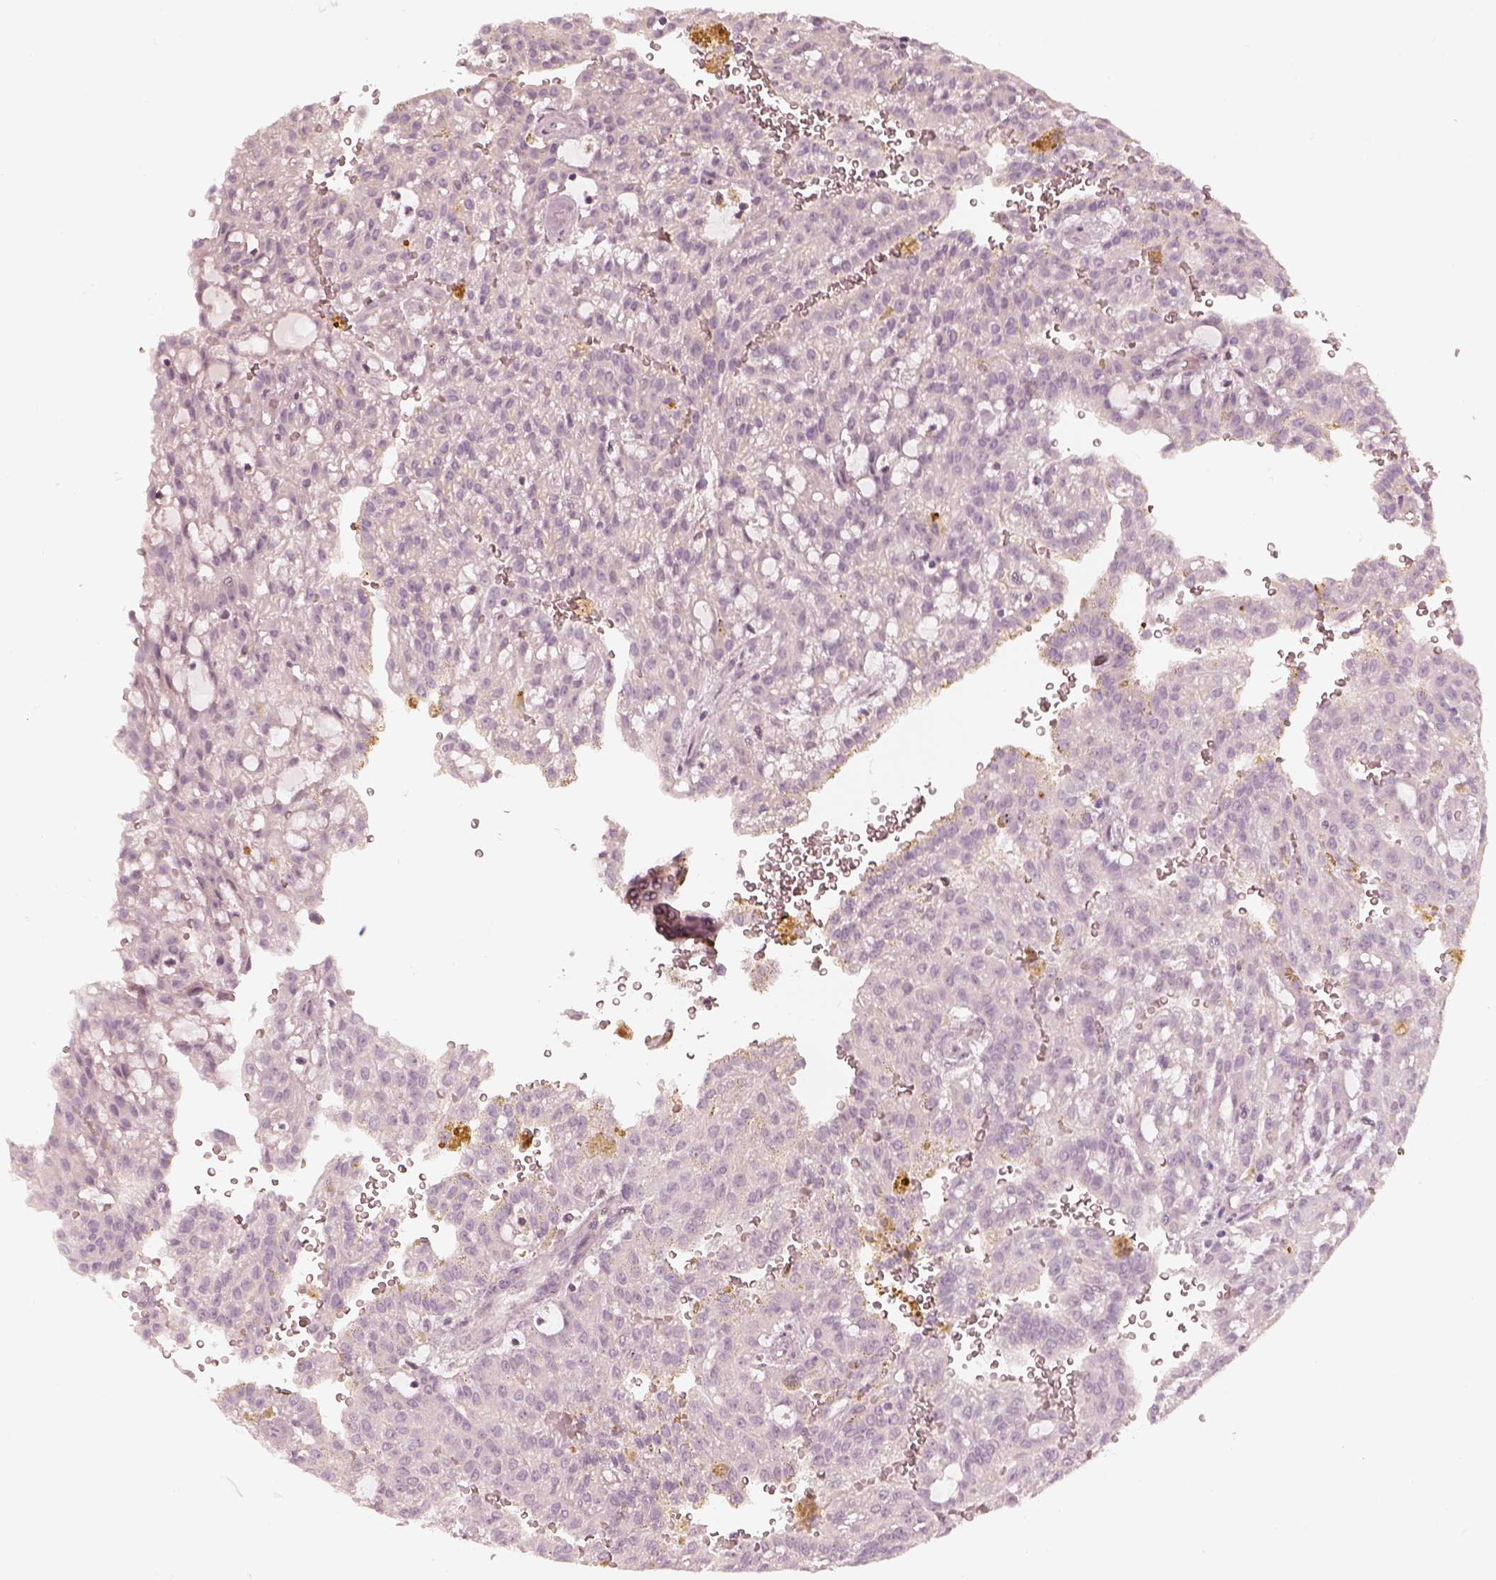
{"staining": {"intensity": "negative", "quantity": "none", "location": "none"}, "tissue": "renal cancer", "cell_type": "Tumor cells", "image_type": "cancer", "snomed": [{"axis": "morphology", "description": "Adenocarcinoma, NOS"}, {"axis": "topography", "description": "Kidney"}], "caption": "Micrograph shows no protein positivity in tumor cells of renal cancer tissue.", "gene": "ADRB3", "patient": {"sex": "male", "age": 63}}